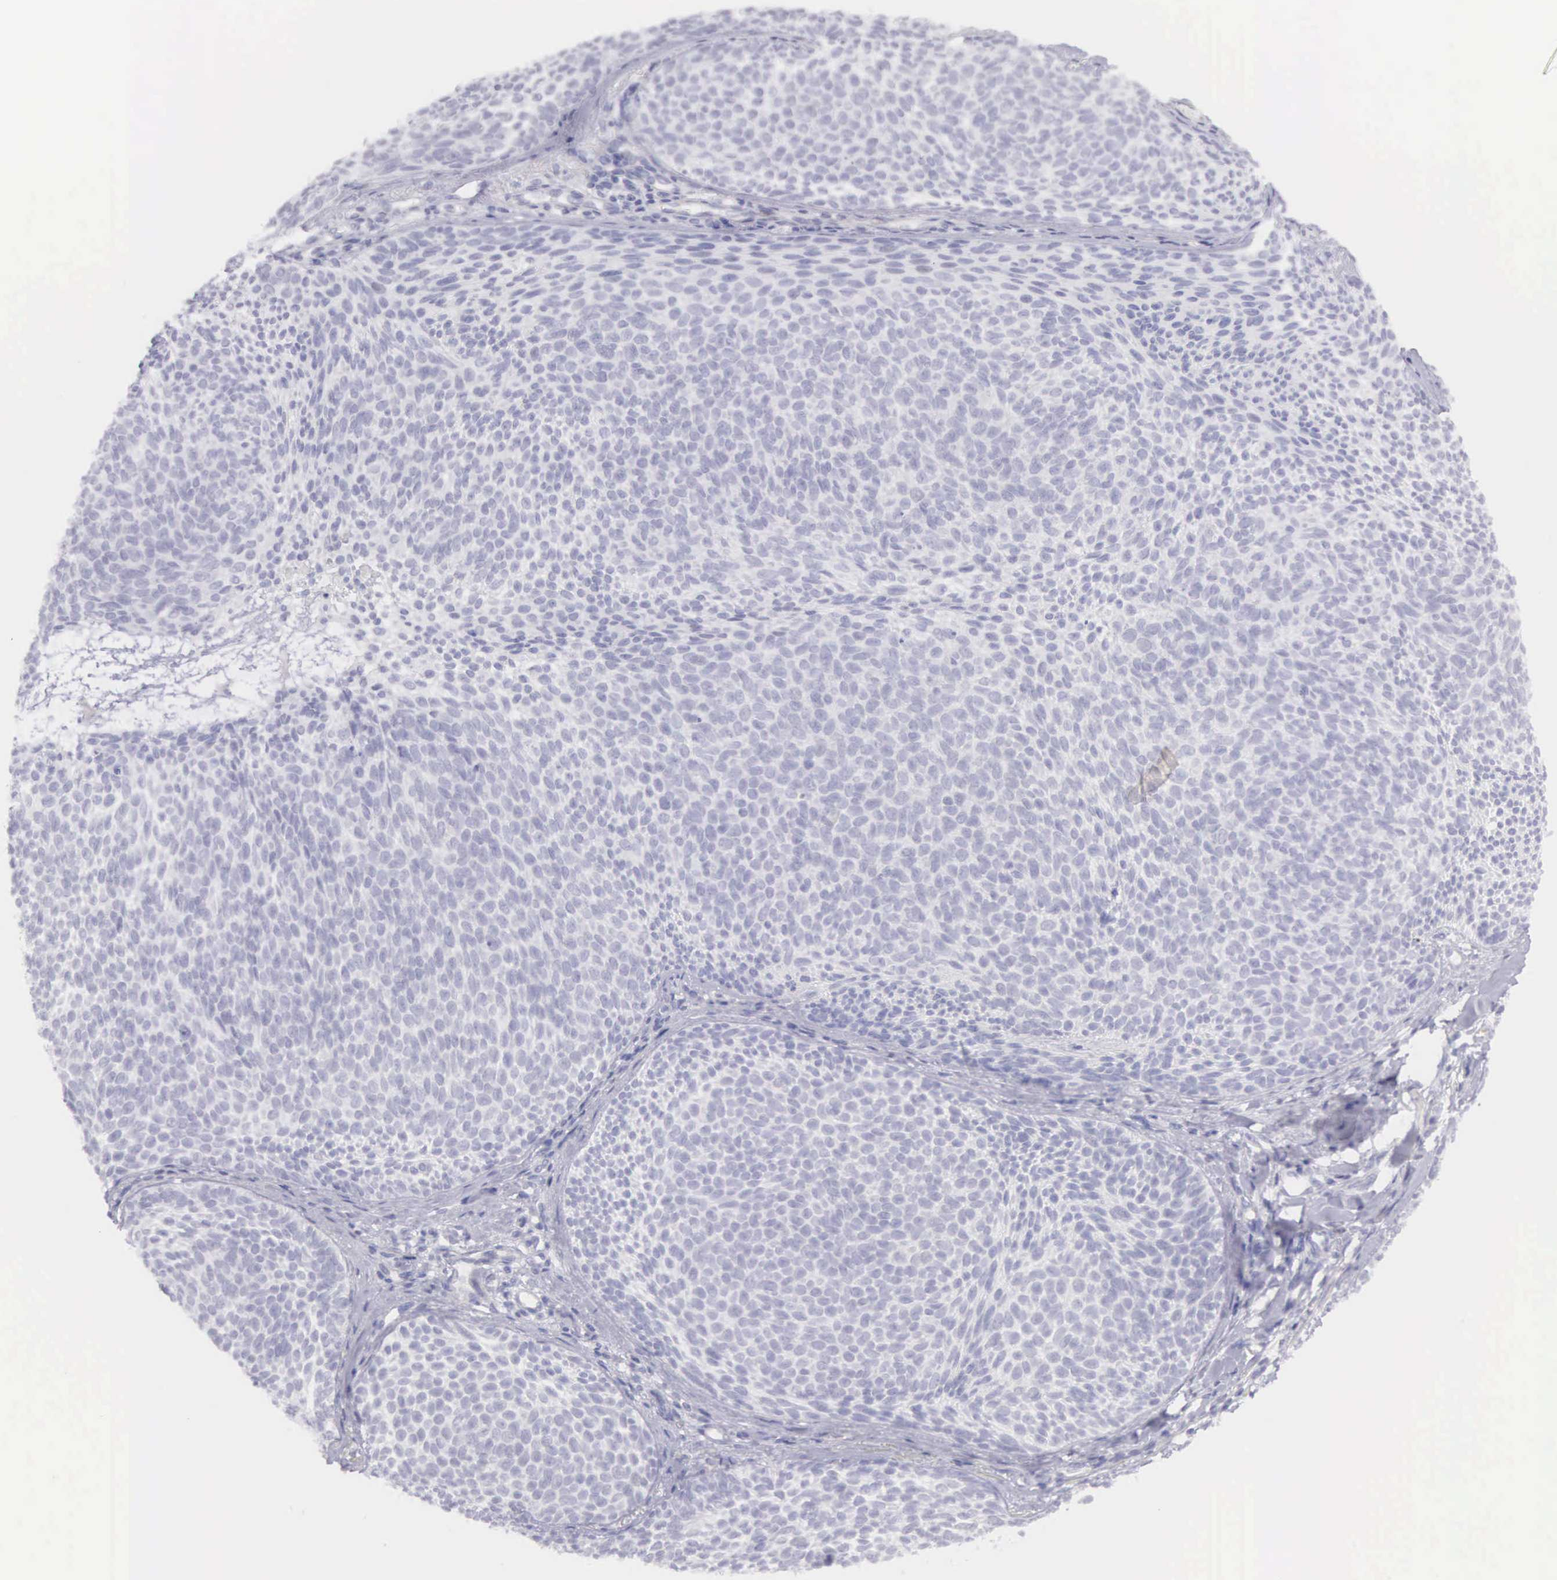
{"staining": {"intensity": "negative", "quantity": "none", "location": "none"}, "tissue": "skin cancer", "cell_type": "Tumor cells", "image_type": "cancer", "snomed": [{"axis": "morphology", "description": "Basal cell carcinoma"}, {"axis": "topography", "description": "Skin"}], "caption": "Tumor cells are negative for protein expression in human skin cancer (basal cell carcinoma).", "gene": "ARFGAP3", "patient": {"sex": "male", "age": 84}}